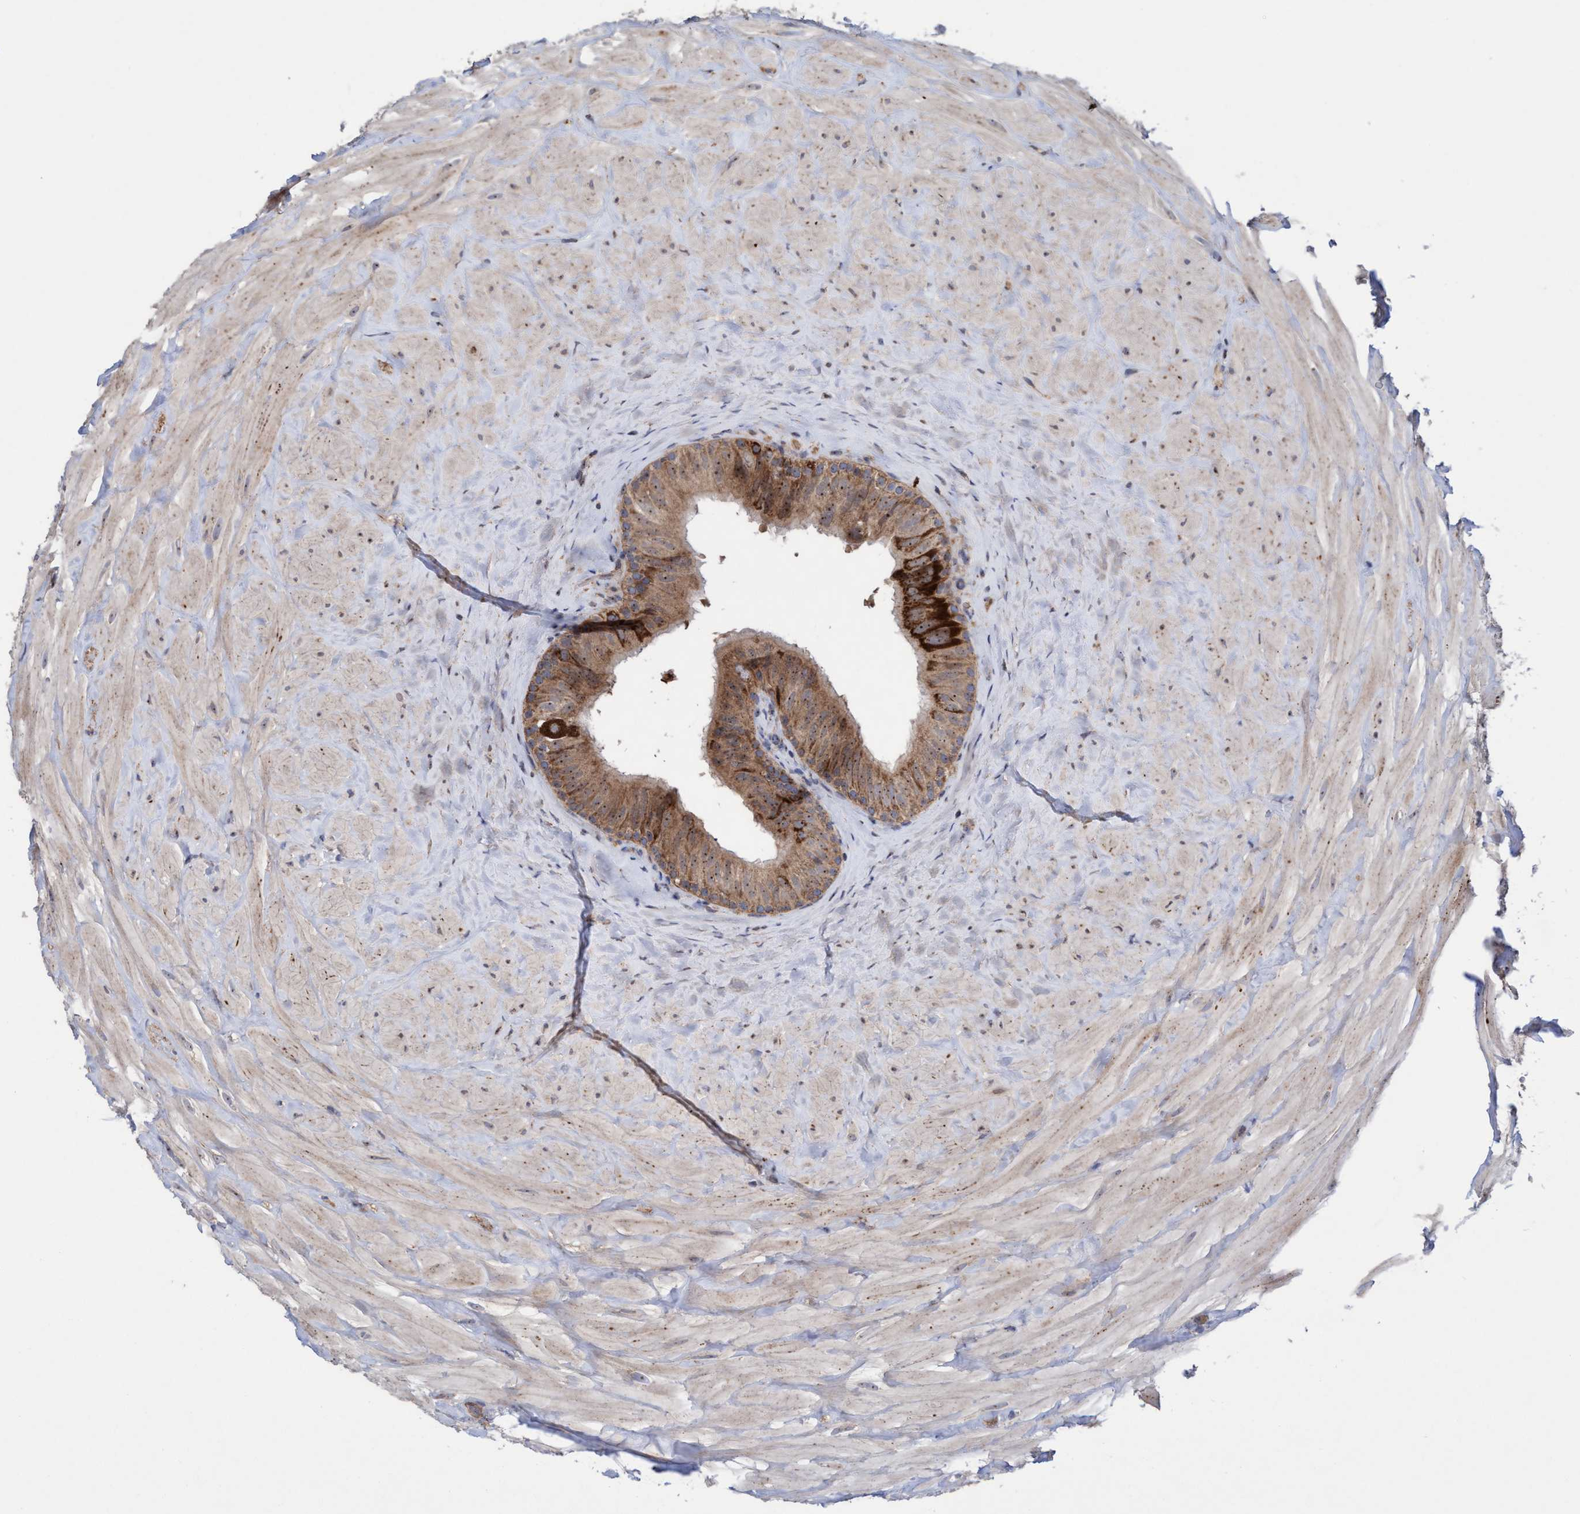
{"staining": {"intensity": "strong", "quantity": ">75%", "location": "cytoplasmic/membranous,nuclear"}, "tissue": "epididymis", "cell_type": "Glandular cells", "image_type": "normal", "snomed": [{"axis": "morphology", "description": "Normal tissue, NOS"}, {"axis": "topography", "description": "Ureter, NOS"}], "caption": "Strong cytoplasmic/membranous,nuclear positivity for a protein is appreciated in approximately >75% of glandular cells of normal epididymis using immunohistochemistry.", "gene": "P2RY14", "patient": {"sex": "male", "age": 61}}